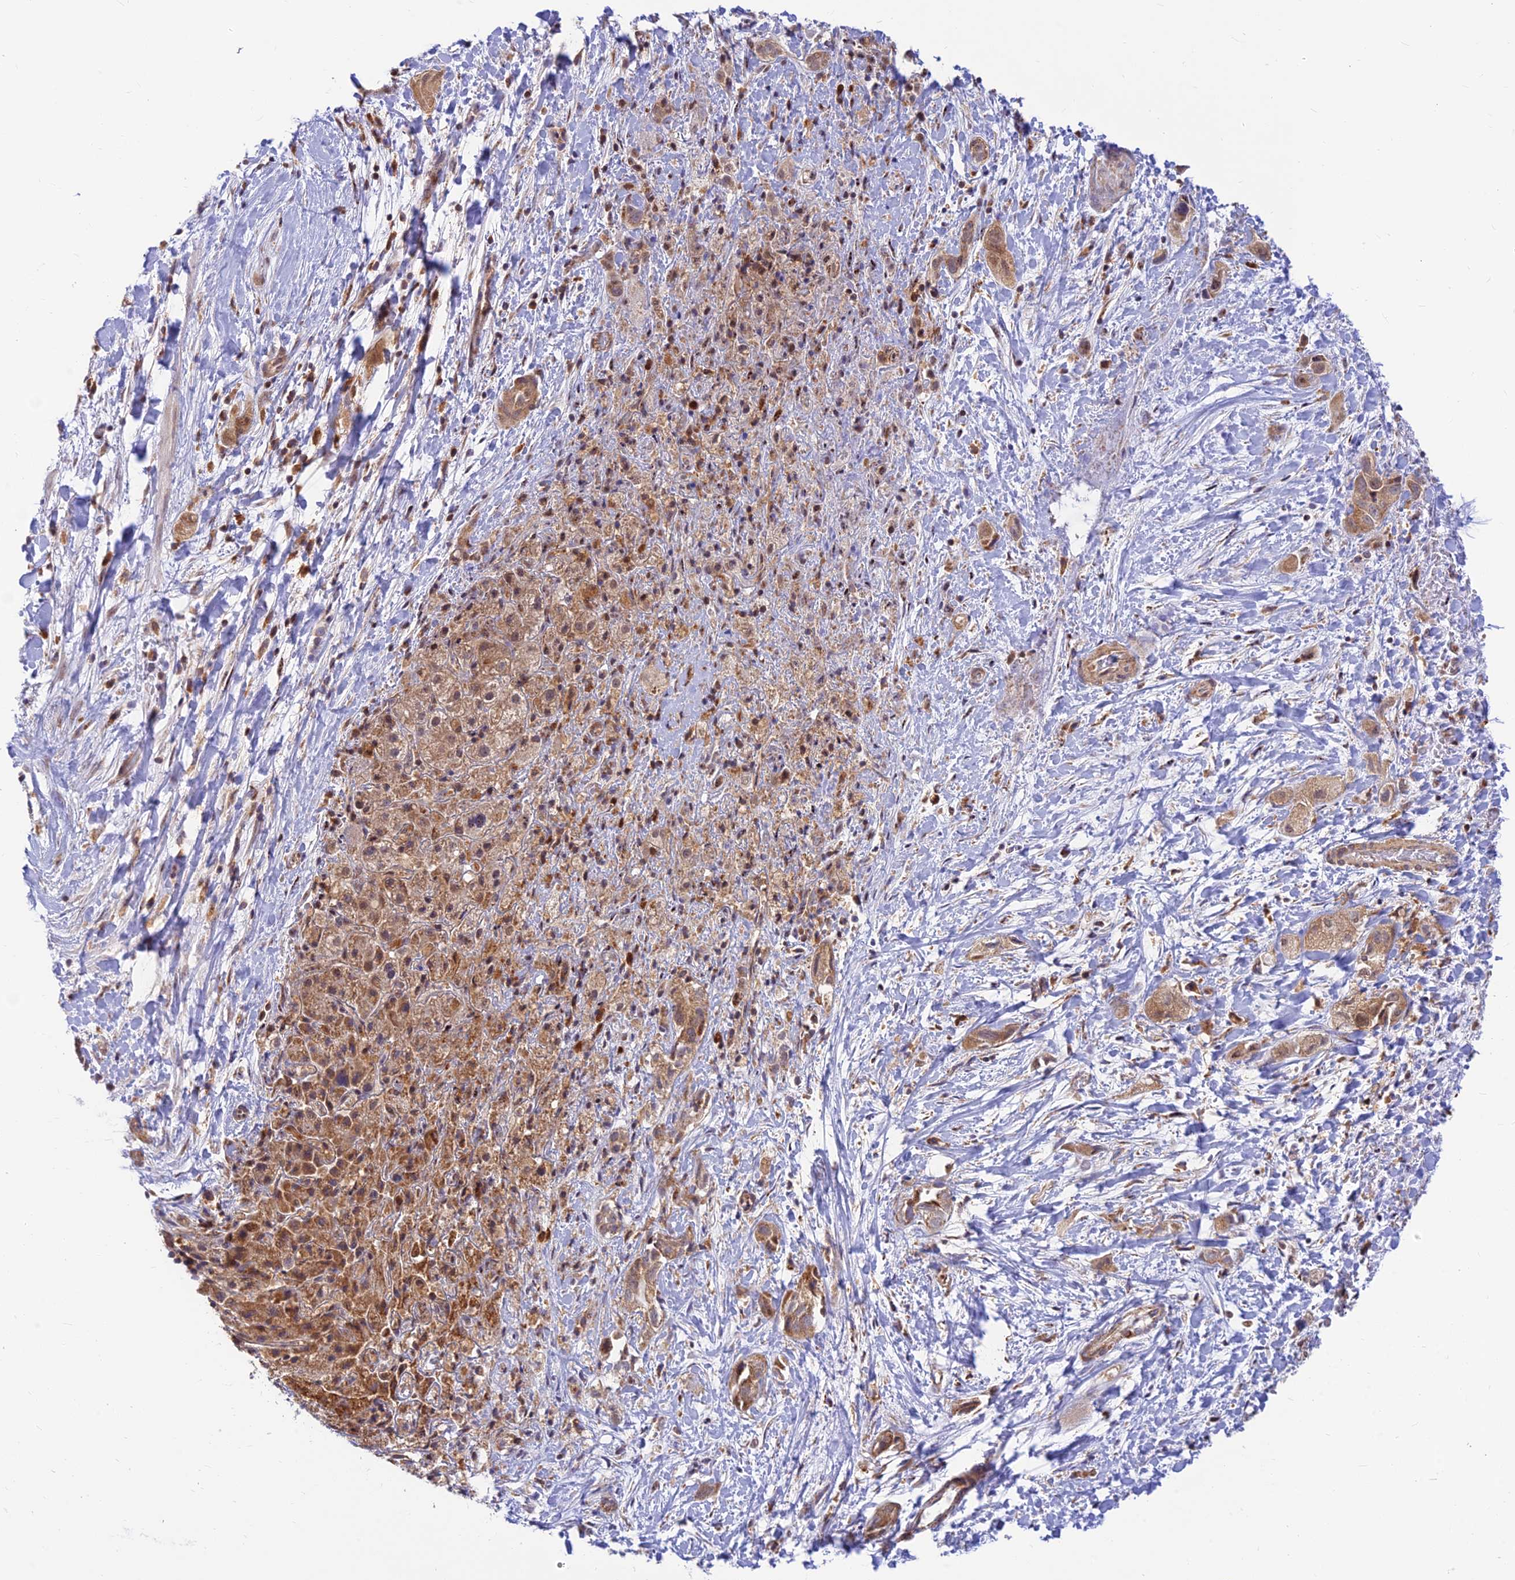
{"staining": {"intensity": "moderate", "quantity": ">75%", "location": "cytoplasmic/membranous"}, "tissue": "liver cancer", "cell_type": "Tumor cells", "image_type": "cancer", "snomed": [{"axis": "morphology", "description": "Cholangiocarcinoma"}, {"axis": "topography", "description": "Liver"}], "caption": "Immunohistochemical staining of human liver cancer (cholangiocarcinoma) reveals medium levels of moderate cytoplasmic/membranous expression in approximately >75% of tumor cells.", "gene": "LYSMD2", "patient": {"sex": "female", "age": 52}}